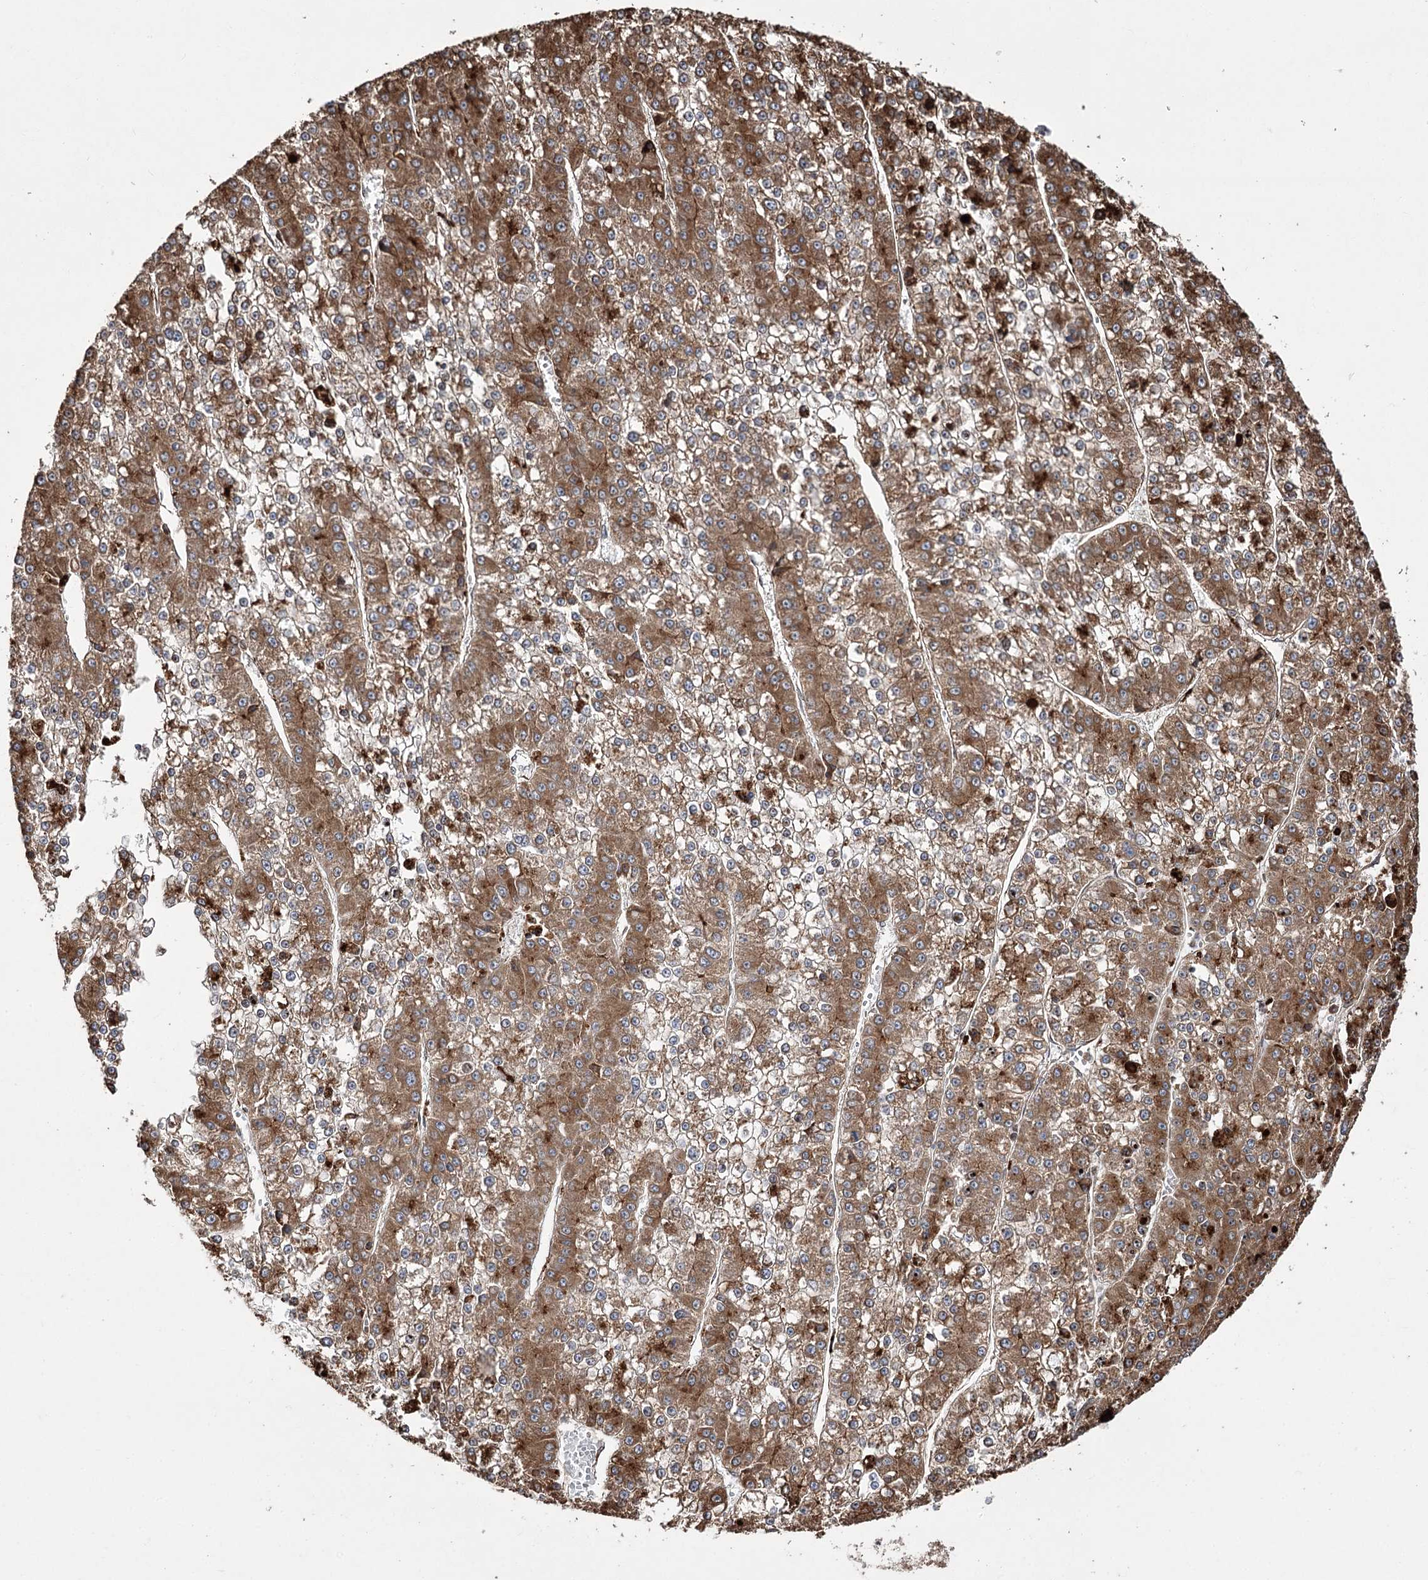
{"staining": {"intensity": "moderate", "quantity": ">75%", "location": "cytoplasmic/membranous"}, "tissue": "liver cancer", "cell_type": "Tumor cells", "image_type": "cancer", "snomed": [{"axis": "morphology", "description": "Carcinoma, Hepatocellular, NOS"}, {"axis": "topography", "description": "Liver"}], "caption": "Moderate cytoplasmic/membranous protein expression is present in approximately >75% of tumor cells in liver hepatocellular carcinoma. (Brightfield microscopy of DAB IHC at high magnification).", "gene": "FANCL", "patient": {"sex": "female", "age": 73}}